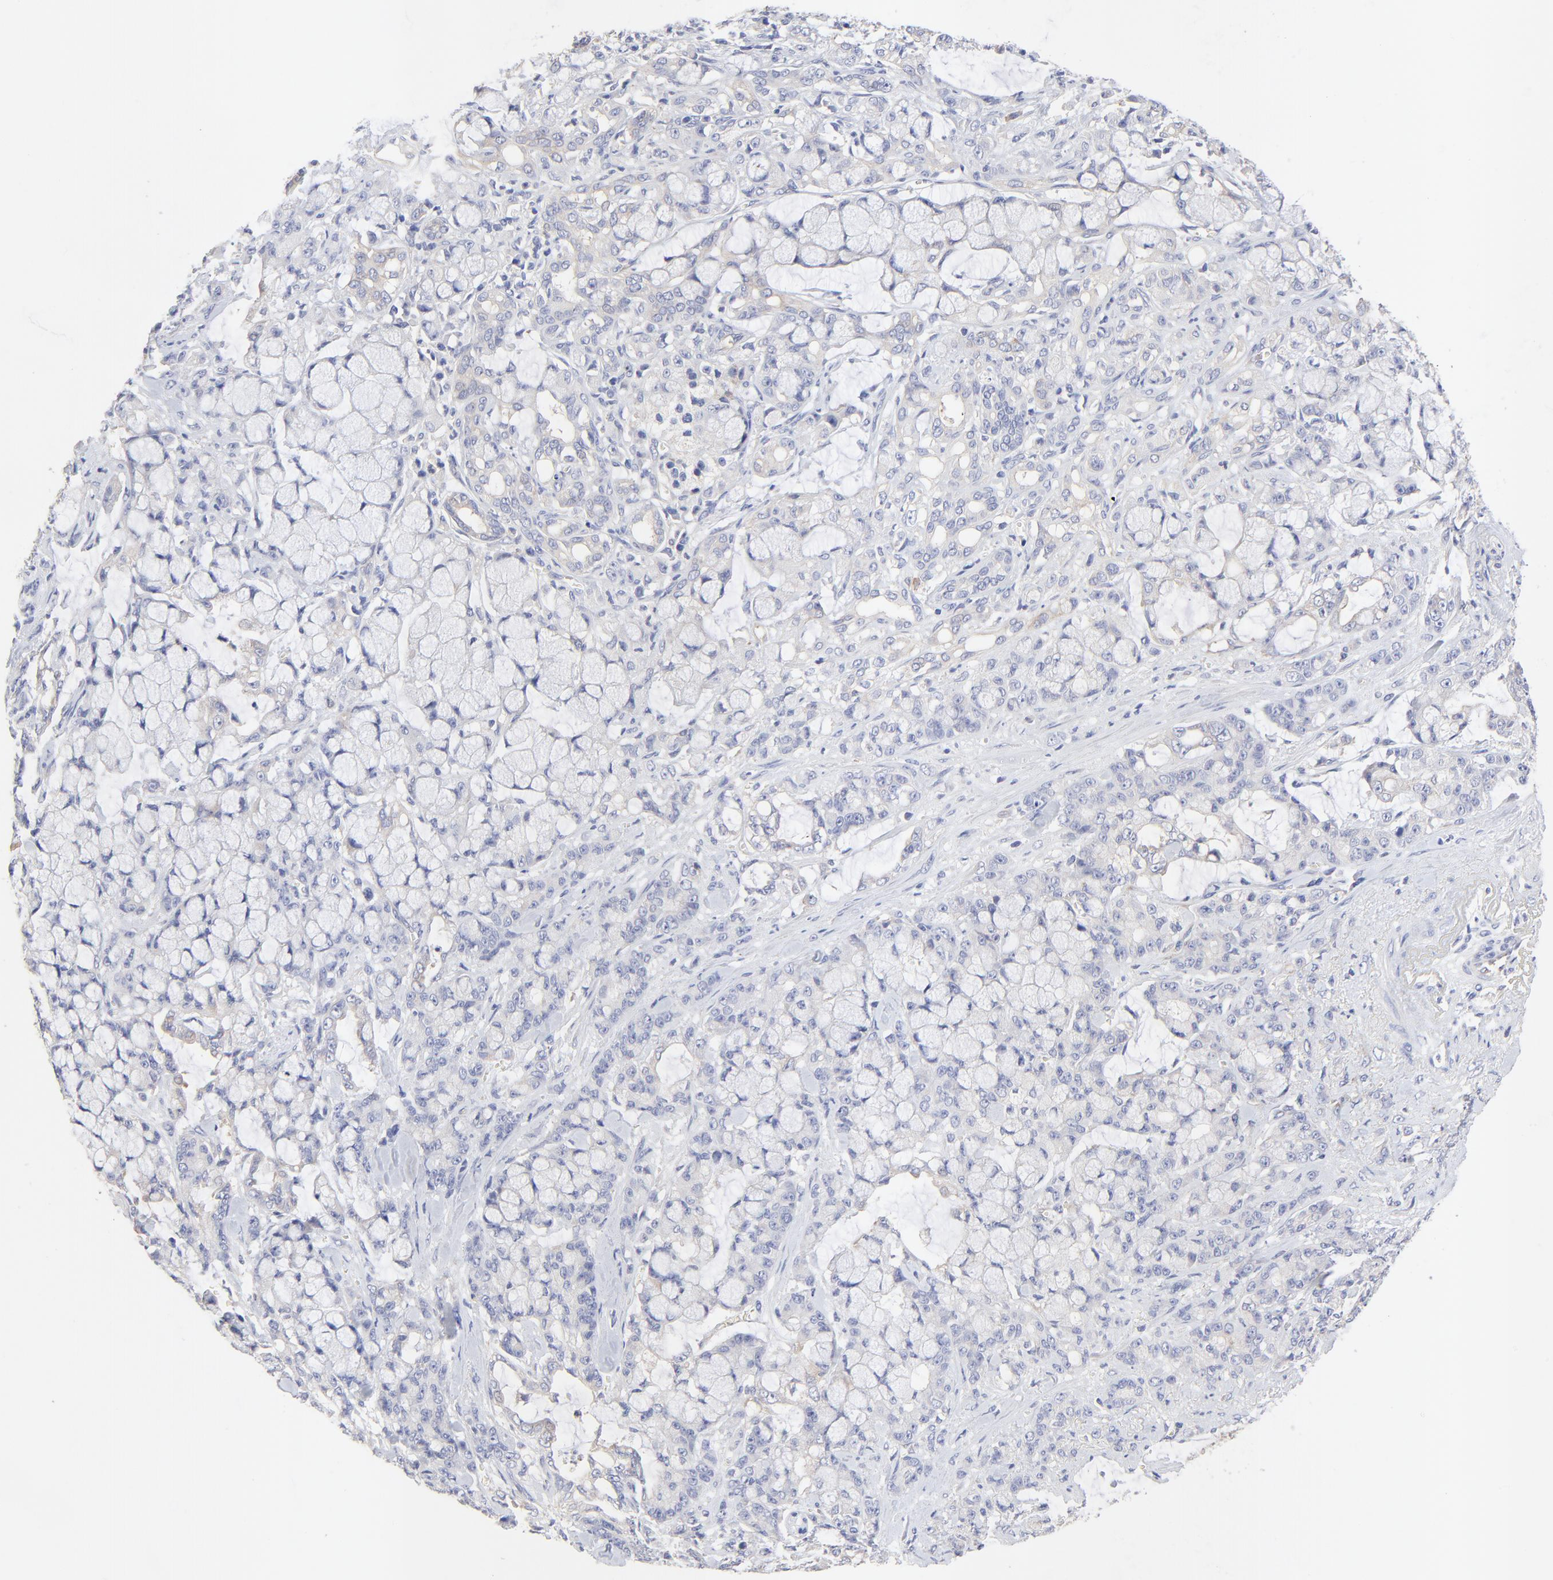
{"staining": {"intensity": "negative", "quantity": "none", "location": "none"}, "tissue": "pancreatic cancer", "cell_type": "Tumor cells", "image_type": "cancer", "snomed": [{"axis": "morphology", "description": "Adenocarcinoma, NOS"}, {"axis": "topography", "description": "Pancreas"}], "caption": "Immunohistochemistry (IHC) image of human pancreatic cancer (adenocarcinoma) stained for a protein (brown), which exhibits no expression in tumor cells.", "gene": "SULF2", "patient": {"sex": "female", "age": 73}}